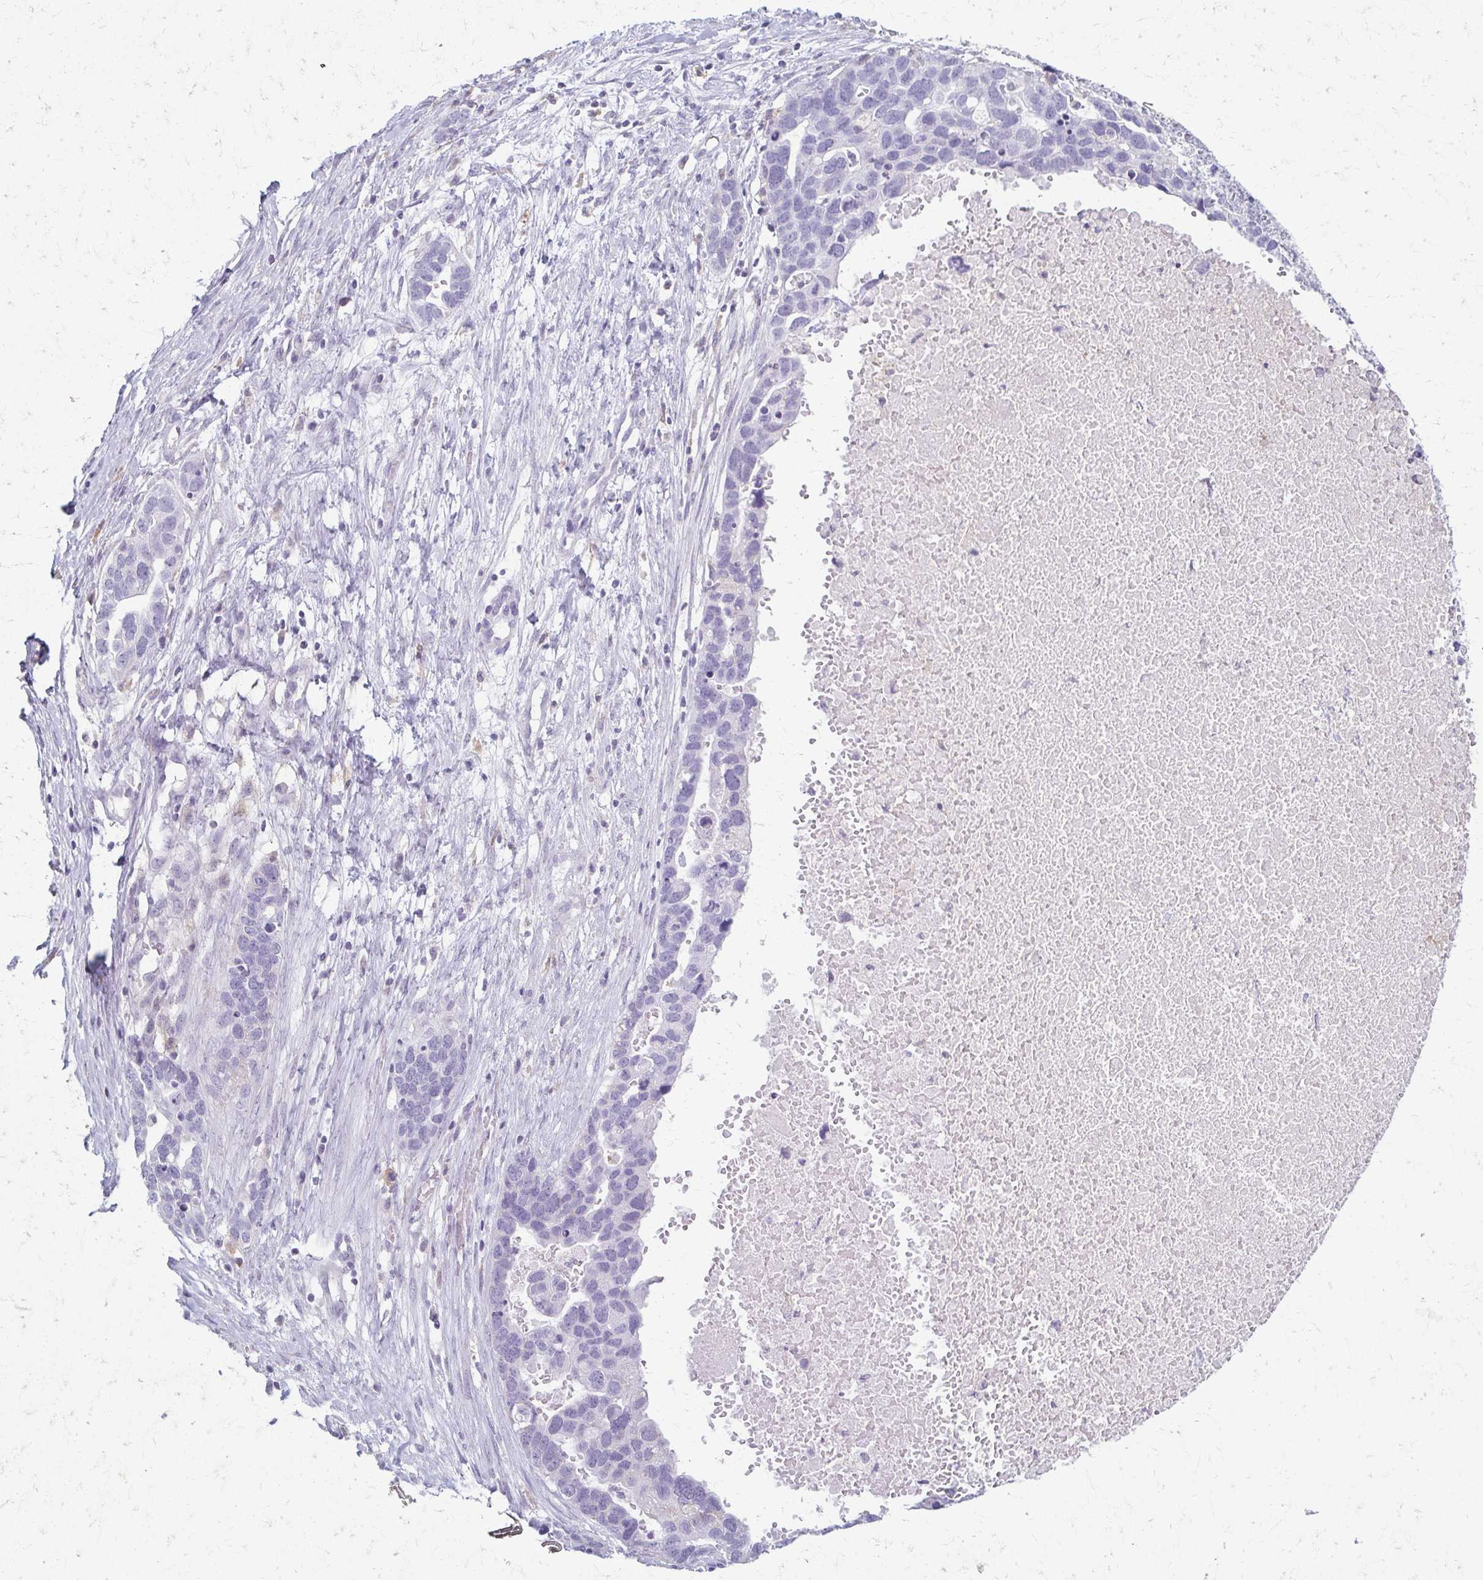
{"staining": {"intensity": "negative", "quantity": "none", "location": "none"}, "tissue": "ovarian cancer", "cell_type": "Tumor cells", "image_type": "cancer", "snomed": [{"axis": "morphology", "description": "Cystadenocarcinoma, serous, NOS"}, {"axis": "topography", "description": "Ovary"}], "caption": "This is an IHC photomicrograph of human ovarian cancer (serous cystadenocarcinoma). There is no positivity in tumor cells.", "gene": "FCGR2B", "patient": {"sex": "female", "age": 54}}